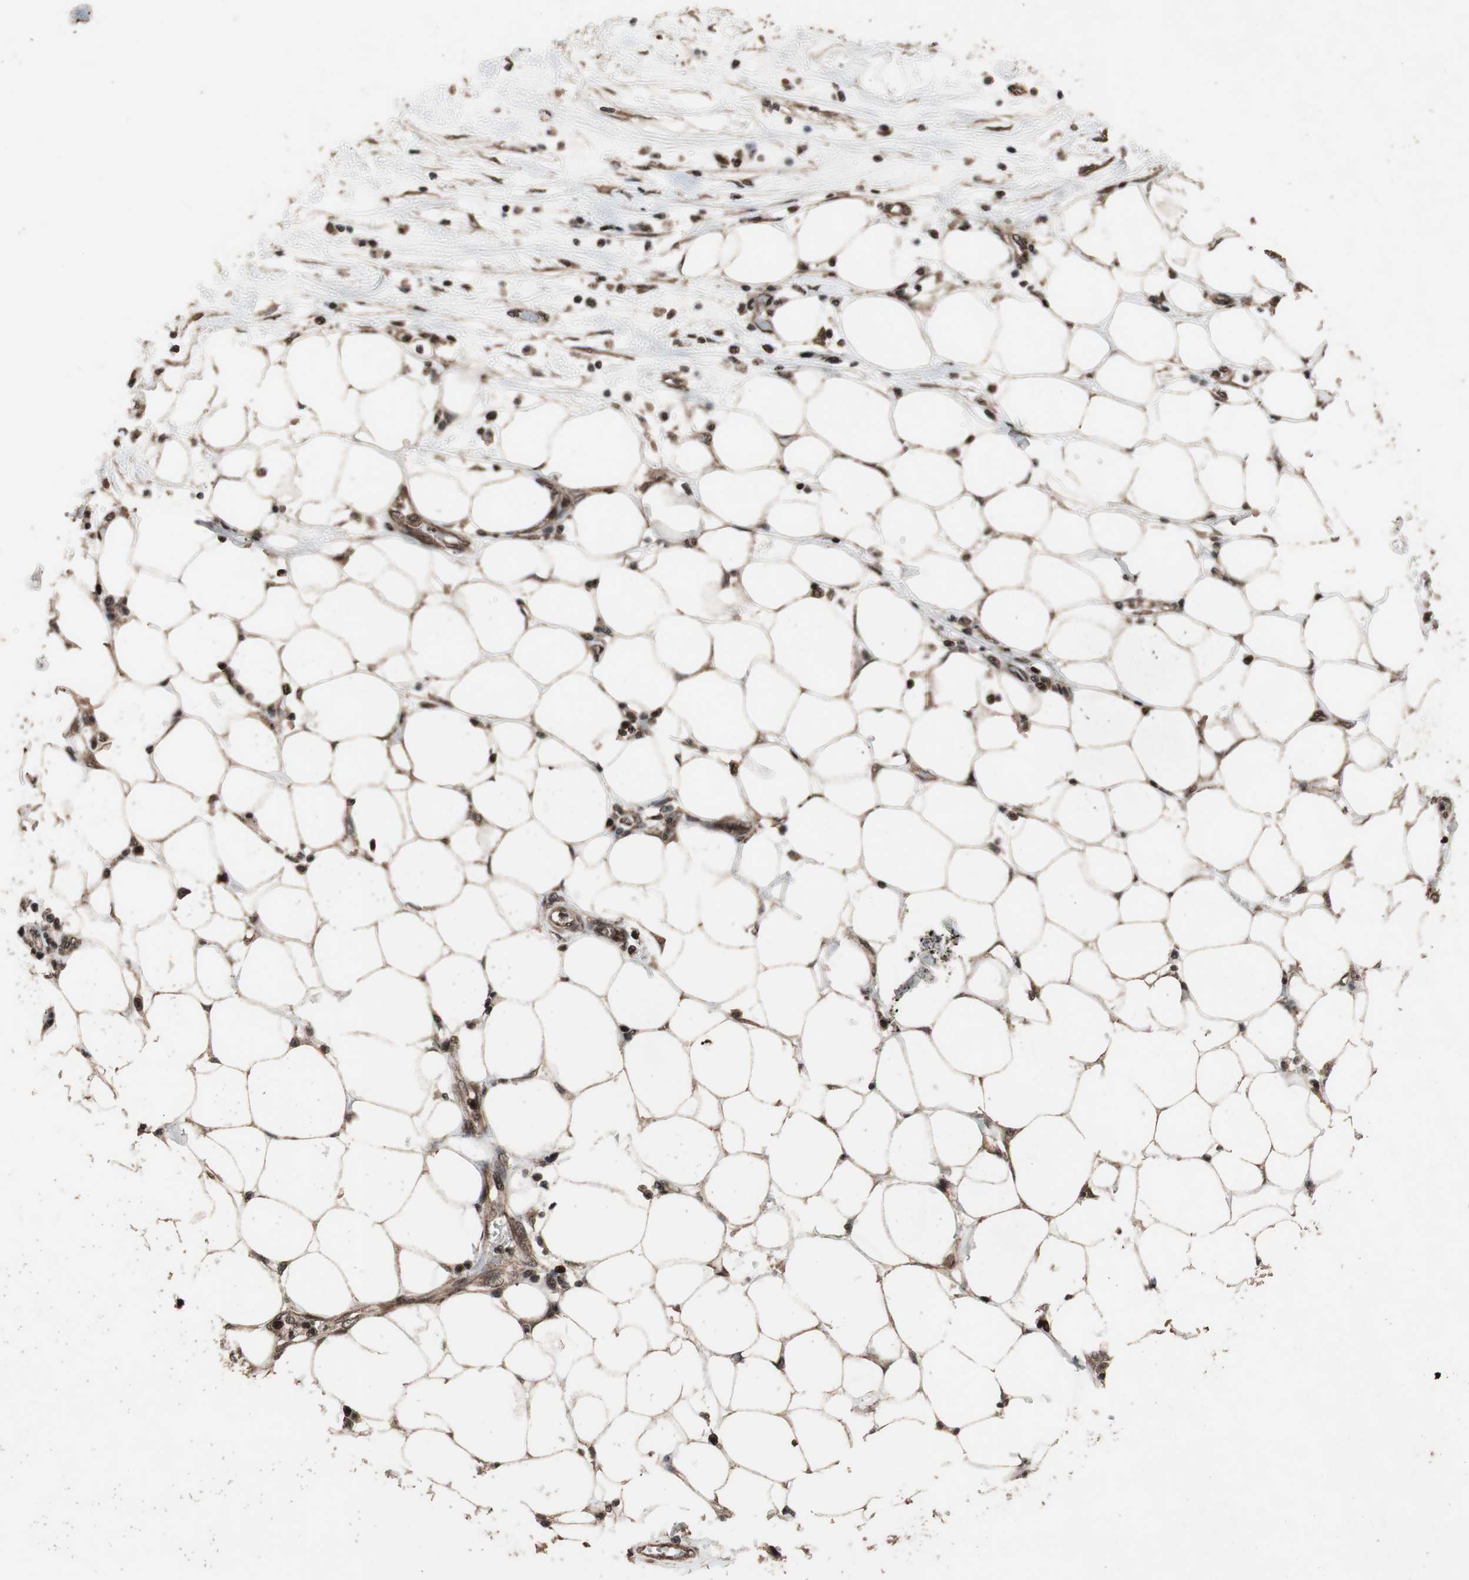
{"staining": {"intensity": "moderate", "quantity": ">75%", "location": "cytoplasmic/membranous"}, "tissue": "pancreatic cancer", "cell_type": "Tumor cells", "image_type": "cancer", "snomed": [{"axis": "morphology", "description": "Adenocarcinoma, NOS"}, {"axis": "topography", "description": "Pancreas"}], "caption": "Pancreatic cancer (adenocarcinoma) was stained to show a protein in brown. There is medium levels of moderate cytoplasmic/membranous expression in approximately >75% of tumor cells.", "gene": "KANSL1", "patient": {"sex": "female", "age": 57}}